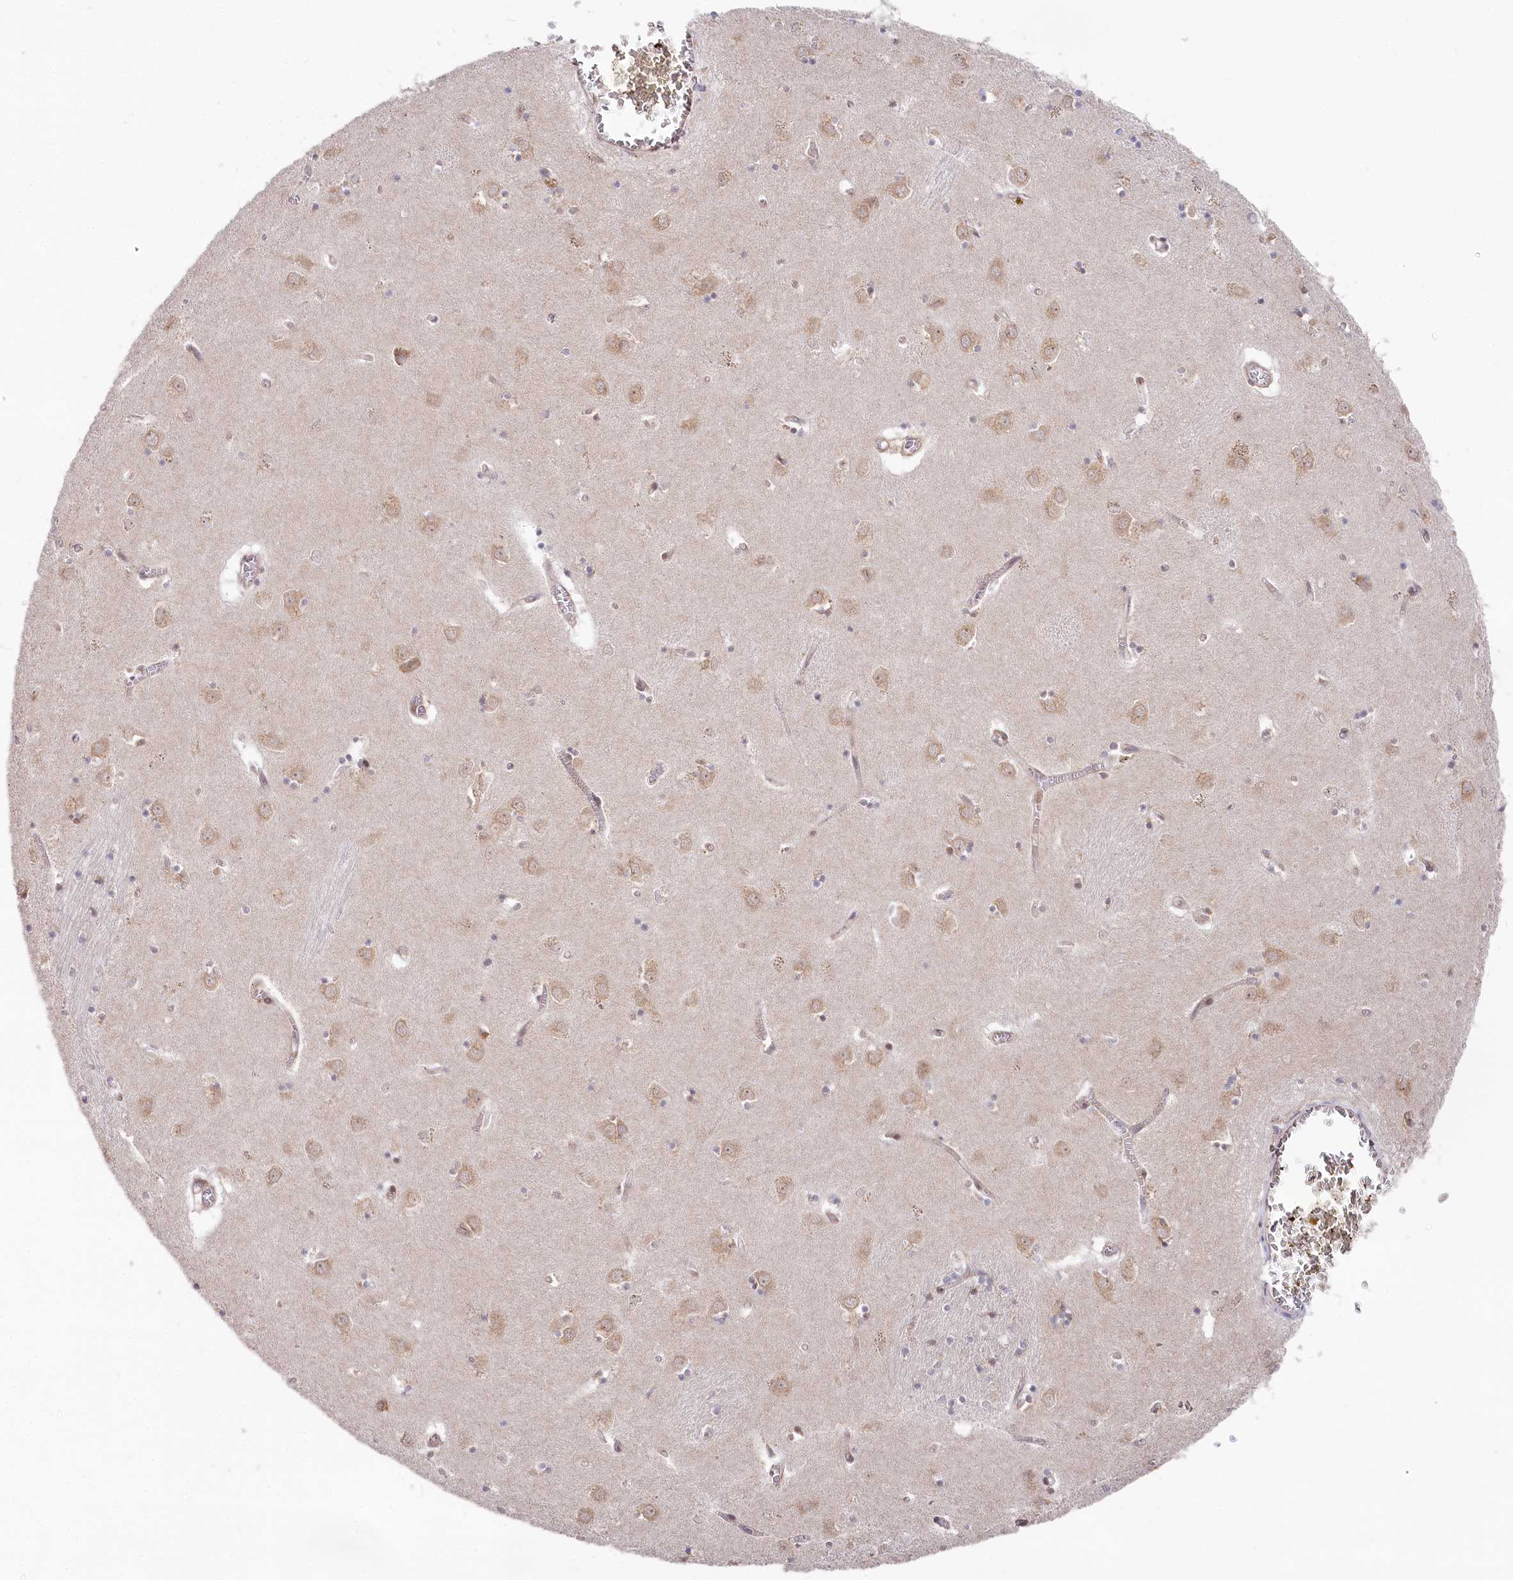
{"staining": {"intensity": "negative", "quantity": "none", "location": "none"}, "tissue": "caudate", "cell_type": "Glial cells", "image_type": "normal", "snomed": [{"axis": "morphology", "description": "Normal tissue, NOS"}, {"axis": "topography", "description": "Lateral ventricle wall"}], "caption": "A high-resolution histopathology image shows IHC staining of benign caudate, which demonstrates no significant staining in glial cells.", "gene": "CGGBP1", "patient": {"sex": "male", "age": 70}}